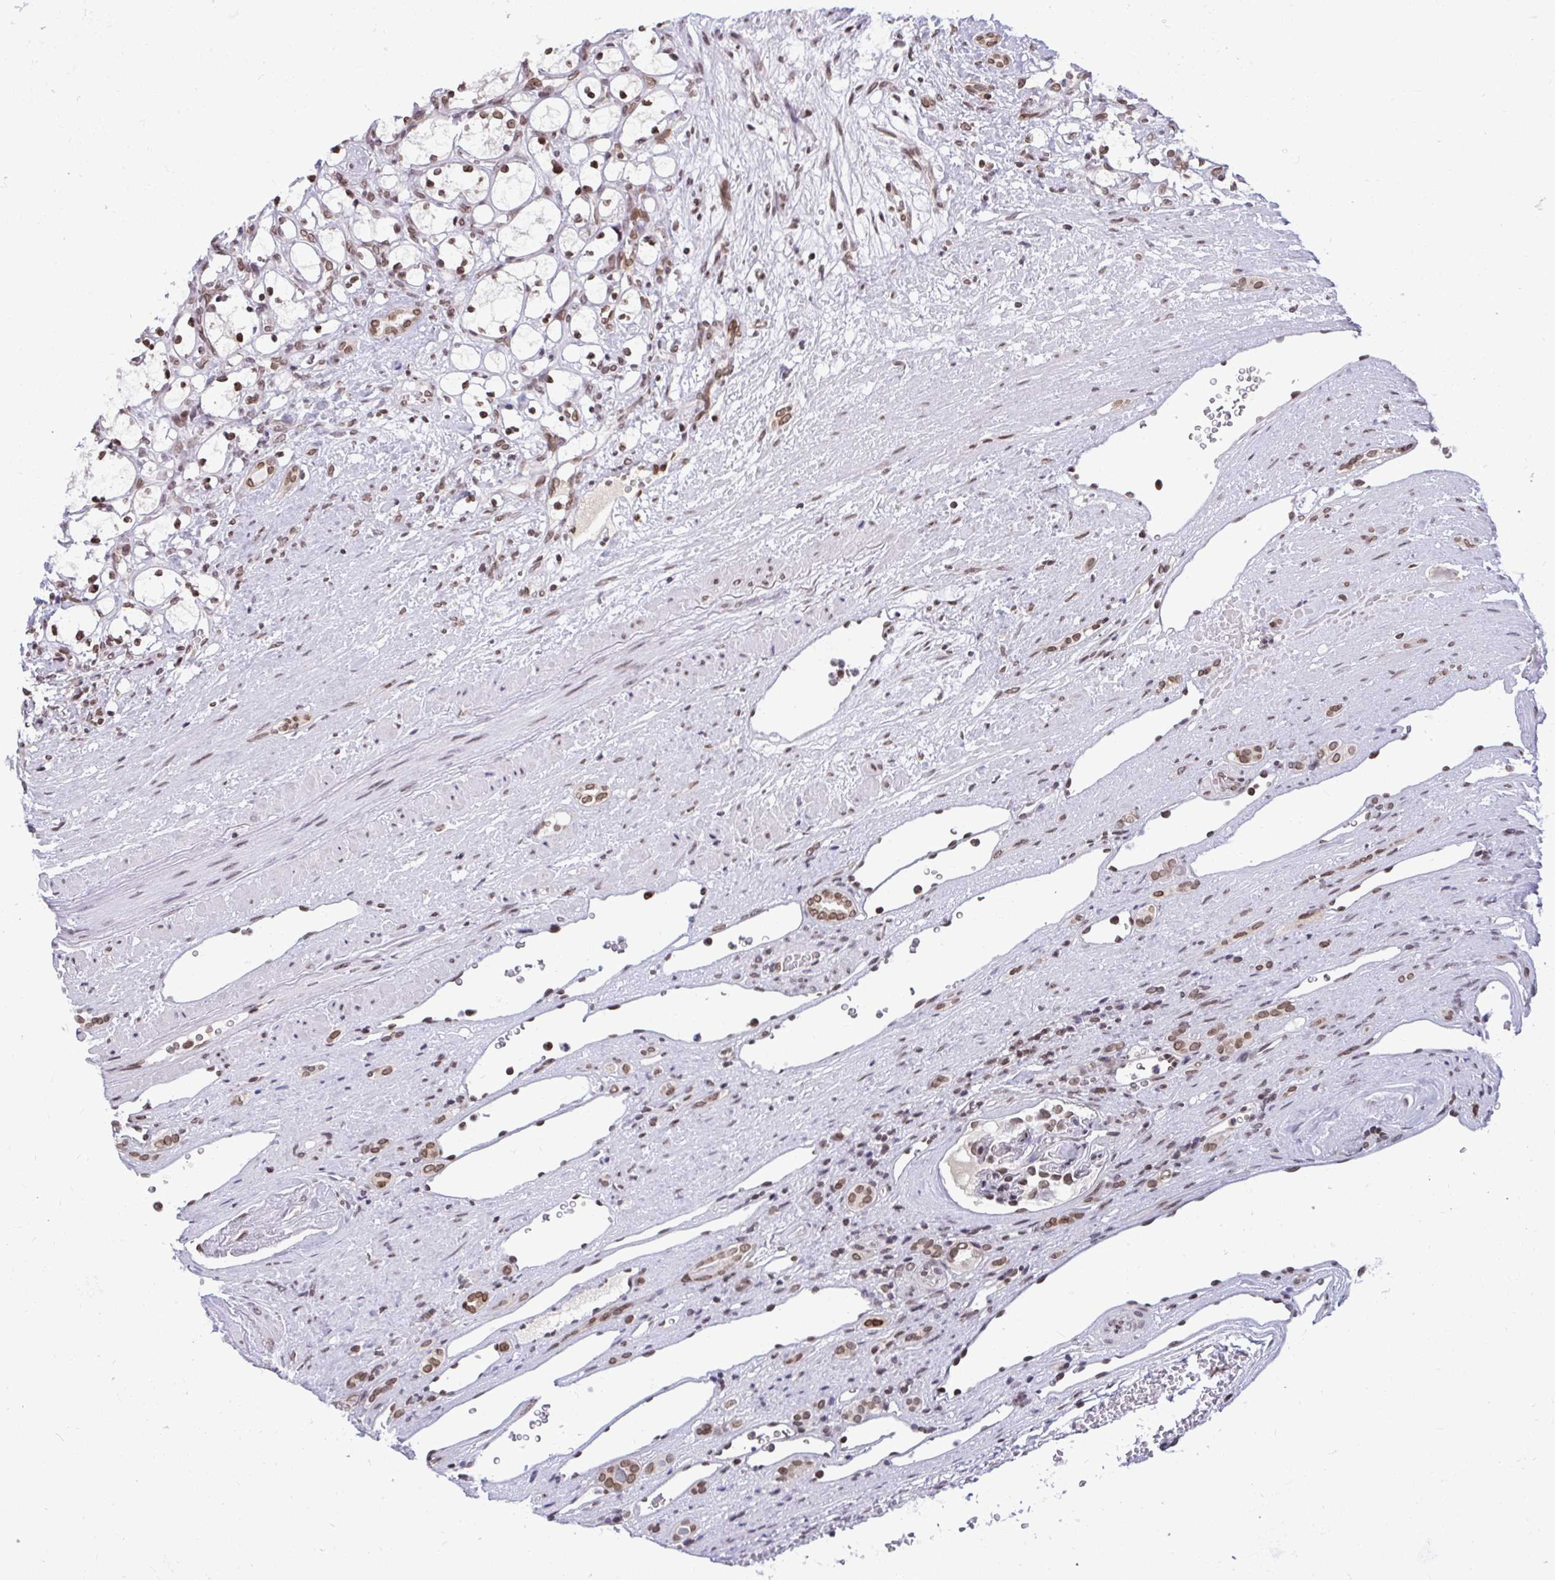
{"staining": {"intensity": "moderate", "quantity": ">75%", "location": "nuclear"}, "tissue": "renal cancer", "cell_type": "Tumor cells", "image_type": "cancer", "snomed": [{"axis": "morphology", "description": "Adenocarcinoma, NOS"}, {"axis": "topography", "description": "Kidney"}], "caption": "An immunohistochemistry (IHC) histopathology image of neoplastic tissue is shown. Protein staining in brown highlights moderate nuclear positivity in renal adenocarcinoma within tumor cells. The staining was performed using DAB to visualize the protein expression in brown, while the nuclei were stained in blue with hematoxylin (Magnification: 20x).", "gene": "JPT1", "patient": {"sex": "female", "age": 69}}